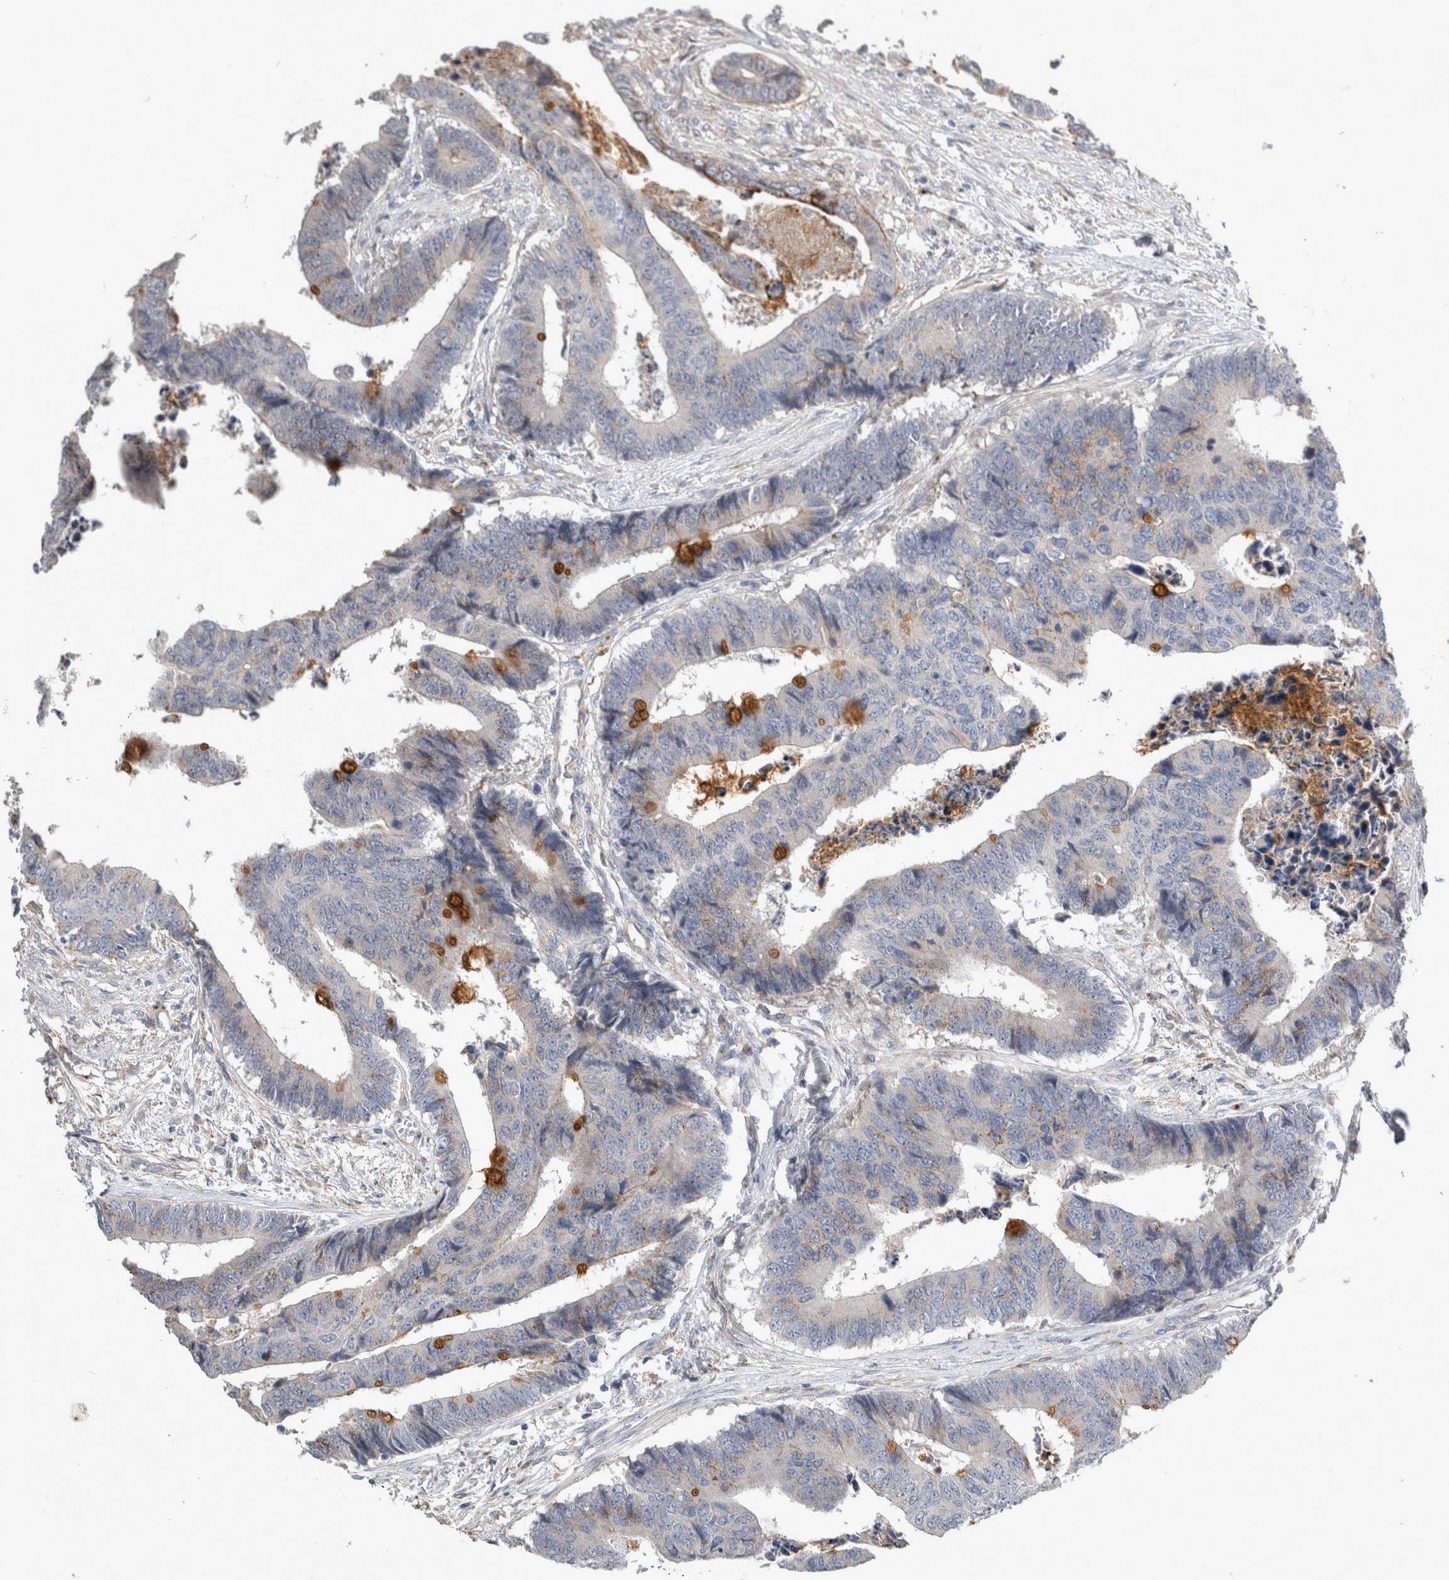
{"staining": {"intensity": "strong", "quantity": "<25%", "location": "cytoplasmic/membranous"}, "tissue": "colorectal cancer", "cell_type": "Tumor cells", "image_type": "cancer", "snomed": [{"axis": "morphology", "description": "Adenocarcinoma, NOS"}, {"axis": "topography", "description": "Rectum"}], "caption": "A high-resolution image shows immunohistochemistry staining of colorectal cancer, which reveals strong cytoplasmic/membranous staining in about <25% of tumor cells.", "gene": "SLC22A11", "patient": {"sex": "male", "age": 84}}